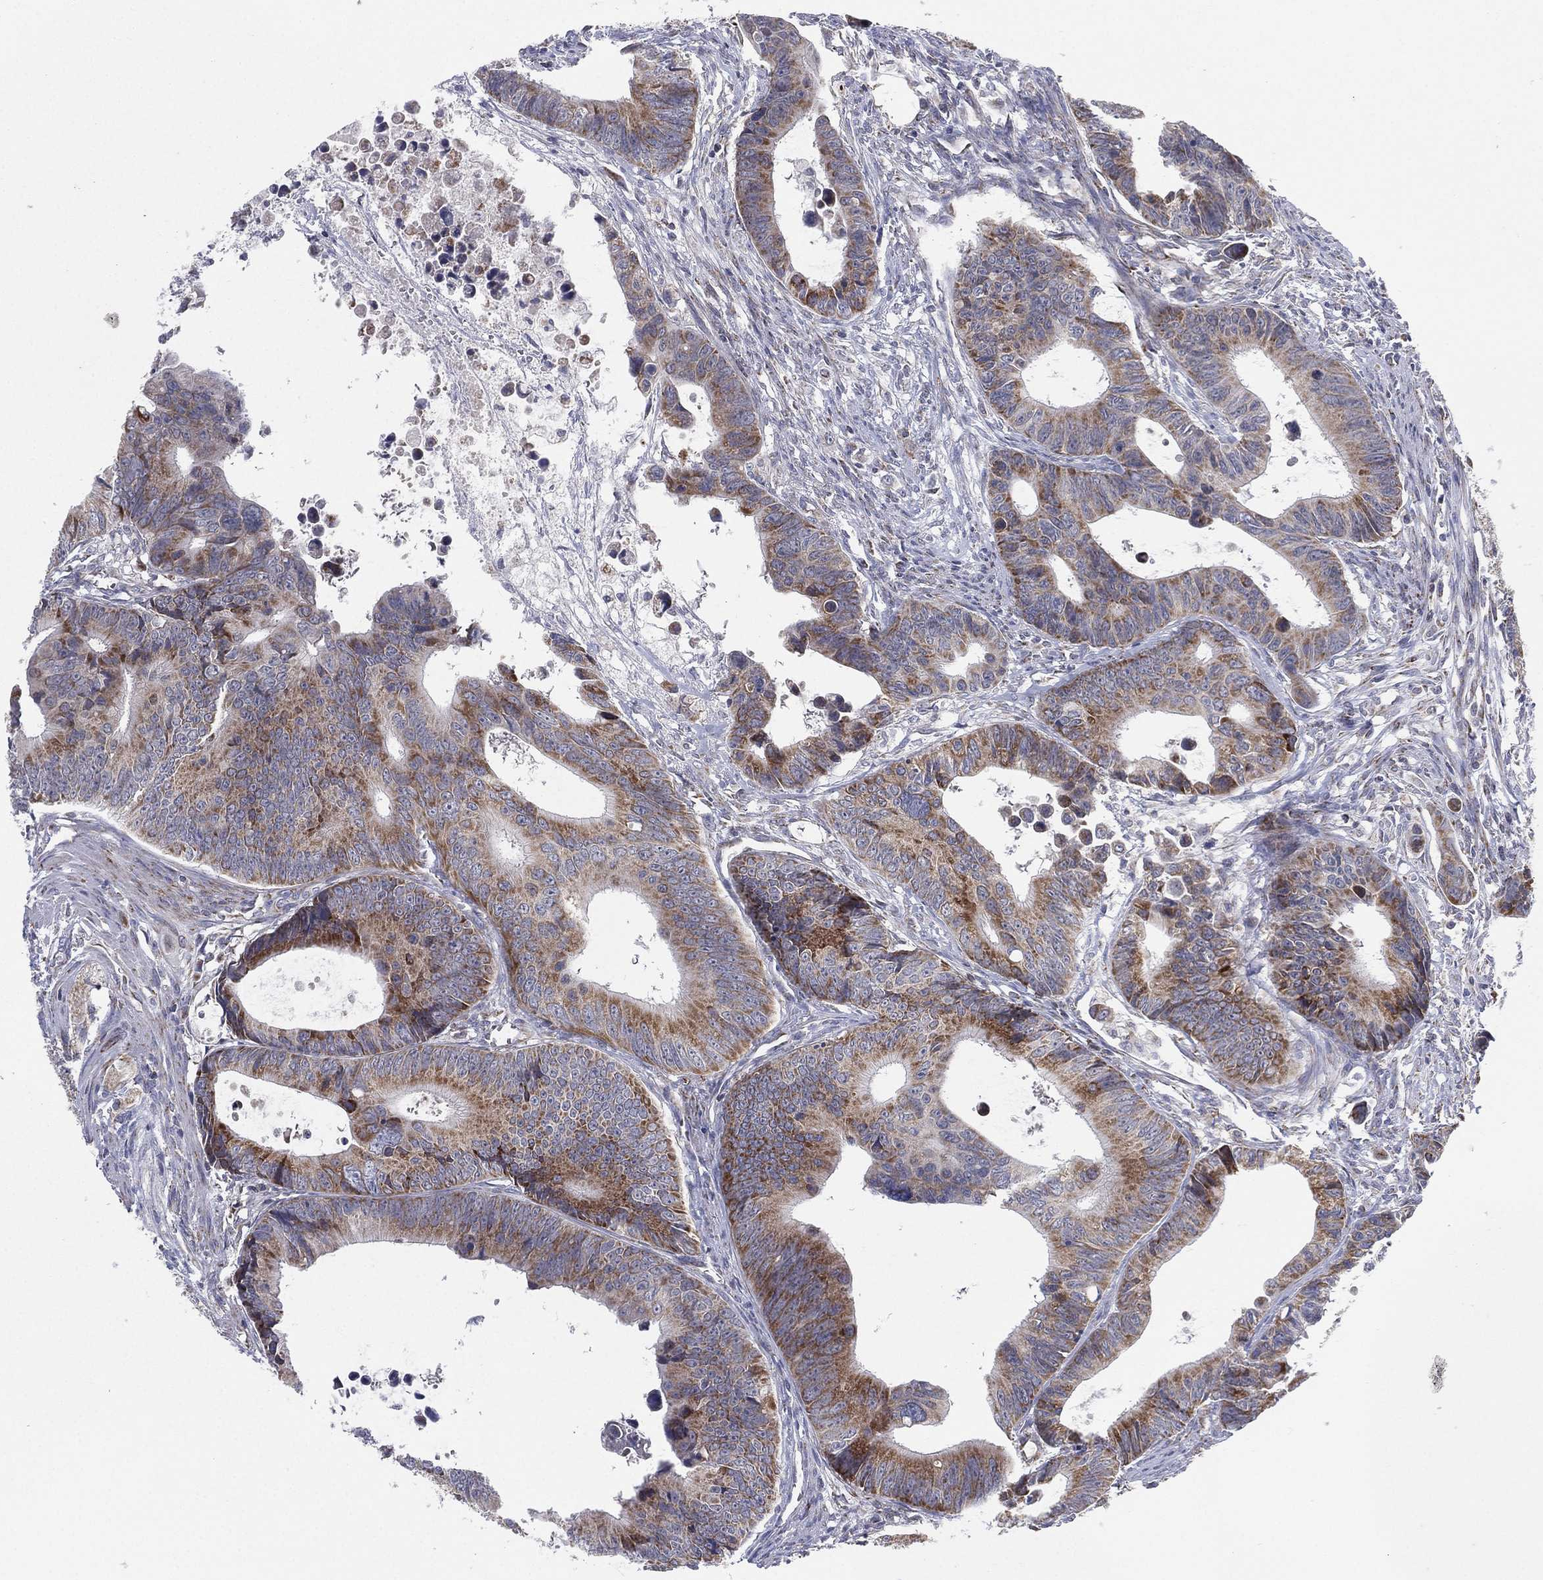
{"staining": {"intensity": "moderate", "quantity": "25%-75%", "location": "cytoplasmic/membranous"}, "tissue": "colorectal cancer", "cell_type": "Tumor cells", "image_type": "cancer", "snomed": [{"axis": "morphology", "description": "Adenocarcinoma, NOS"}, {"axis": "topography", "description": "Colon"}], "caption": "Colorectal cancer (adenocarcinoma) tissue demonstrates moderate cytoplasmic/membranous expression in about 25%-75% of tumor cells", "gene": "PSMG4", "patient": {"sex": "female", "age": 87}}